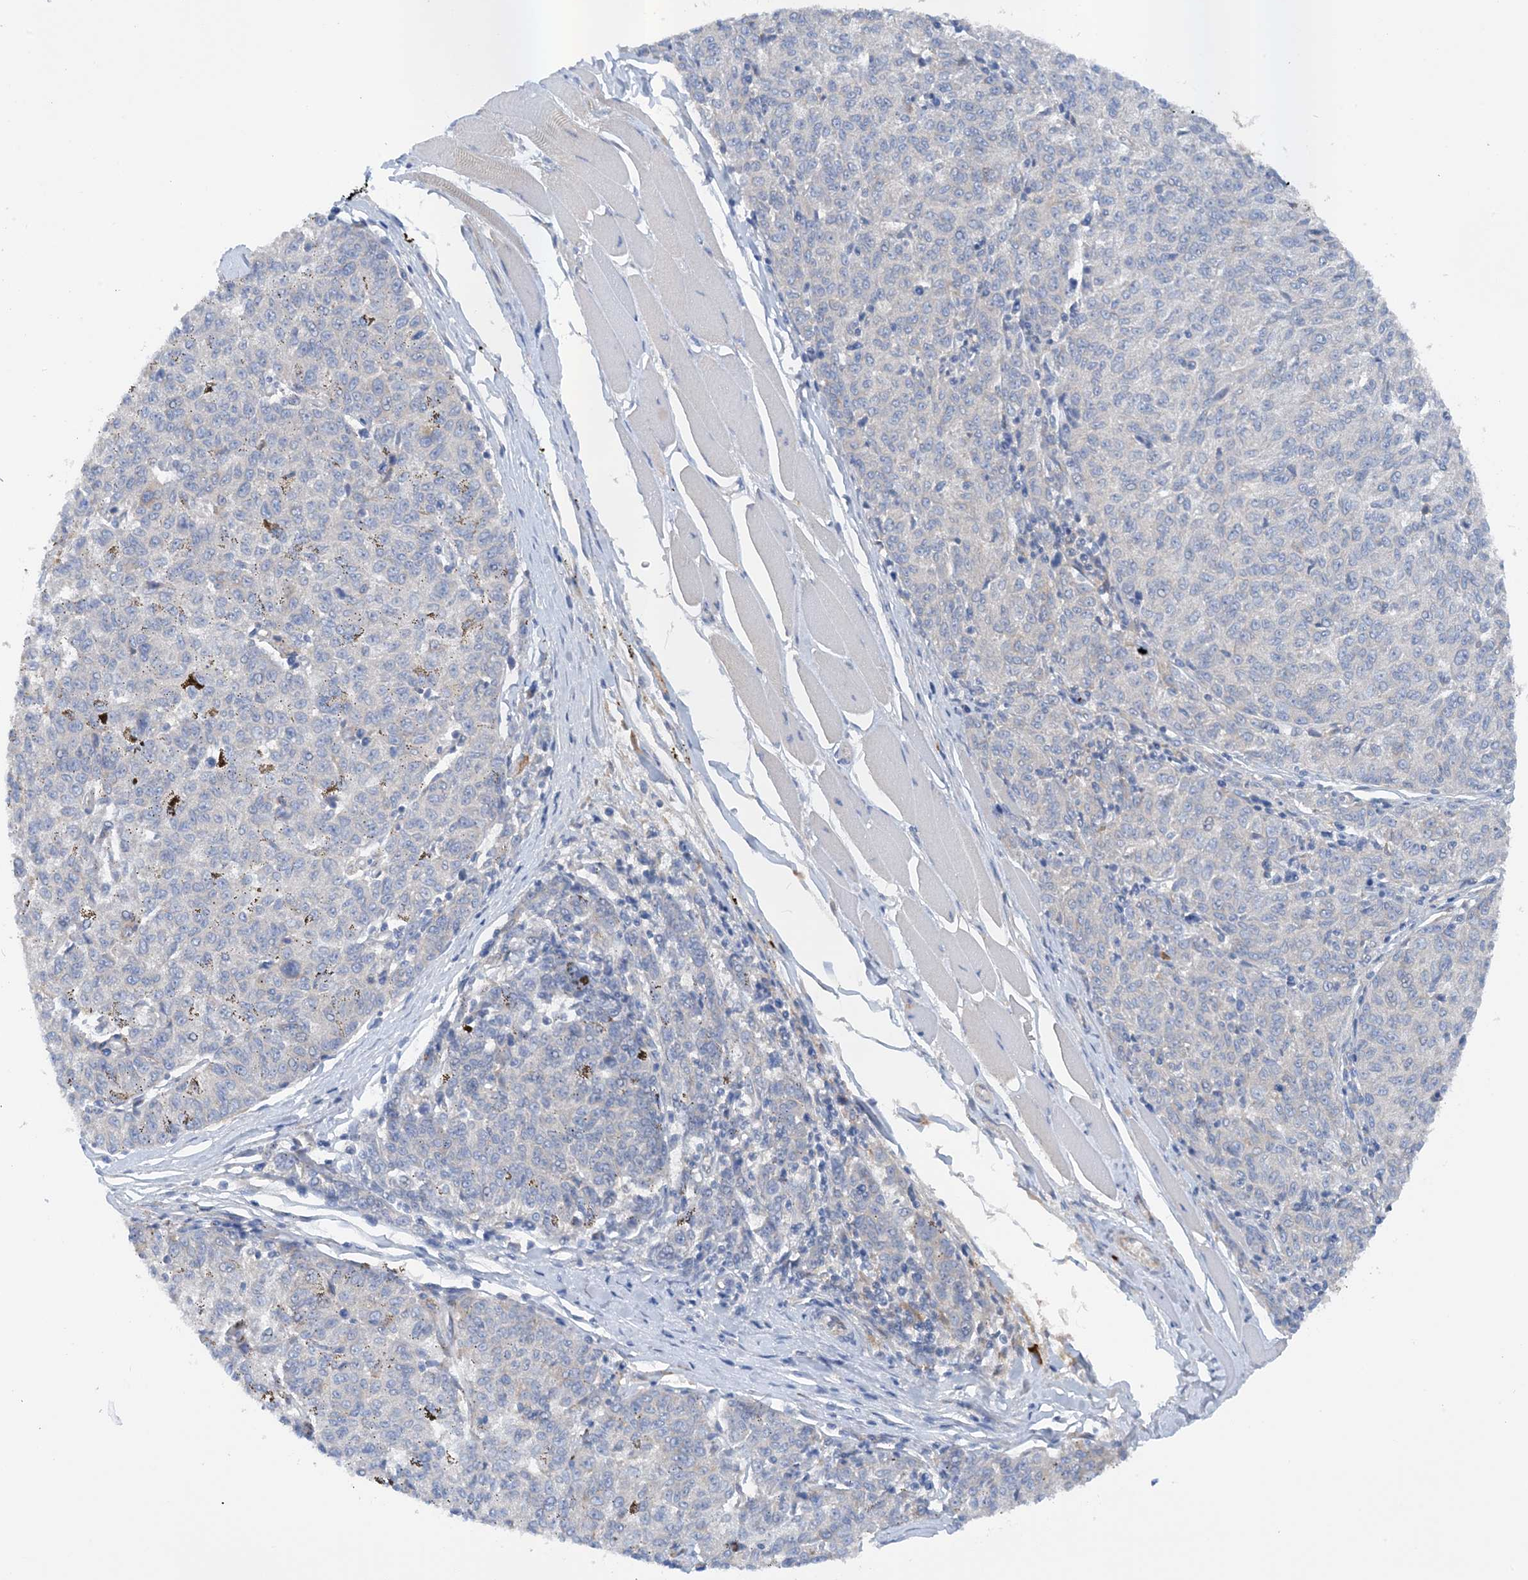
{"staining": {"intensity": "negative", "quantity": "none", "location": "none"}, "tissue": "melanoma", "cell_type": "Tumor cells", "image_type": "cancer", "snomed": [{"axis": "morphology", "description": "Malignant melanoma, NOS"}, {"axis": "topography", "description": "Skin"}], "caption": "Tumor cells are negative for brown protein staining in malignant melanoma.", "gene": "SLC5A11", "patient": {"sex": "female", "age": 72}}